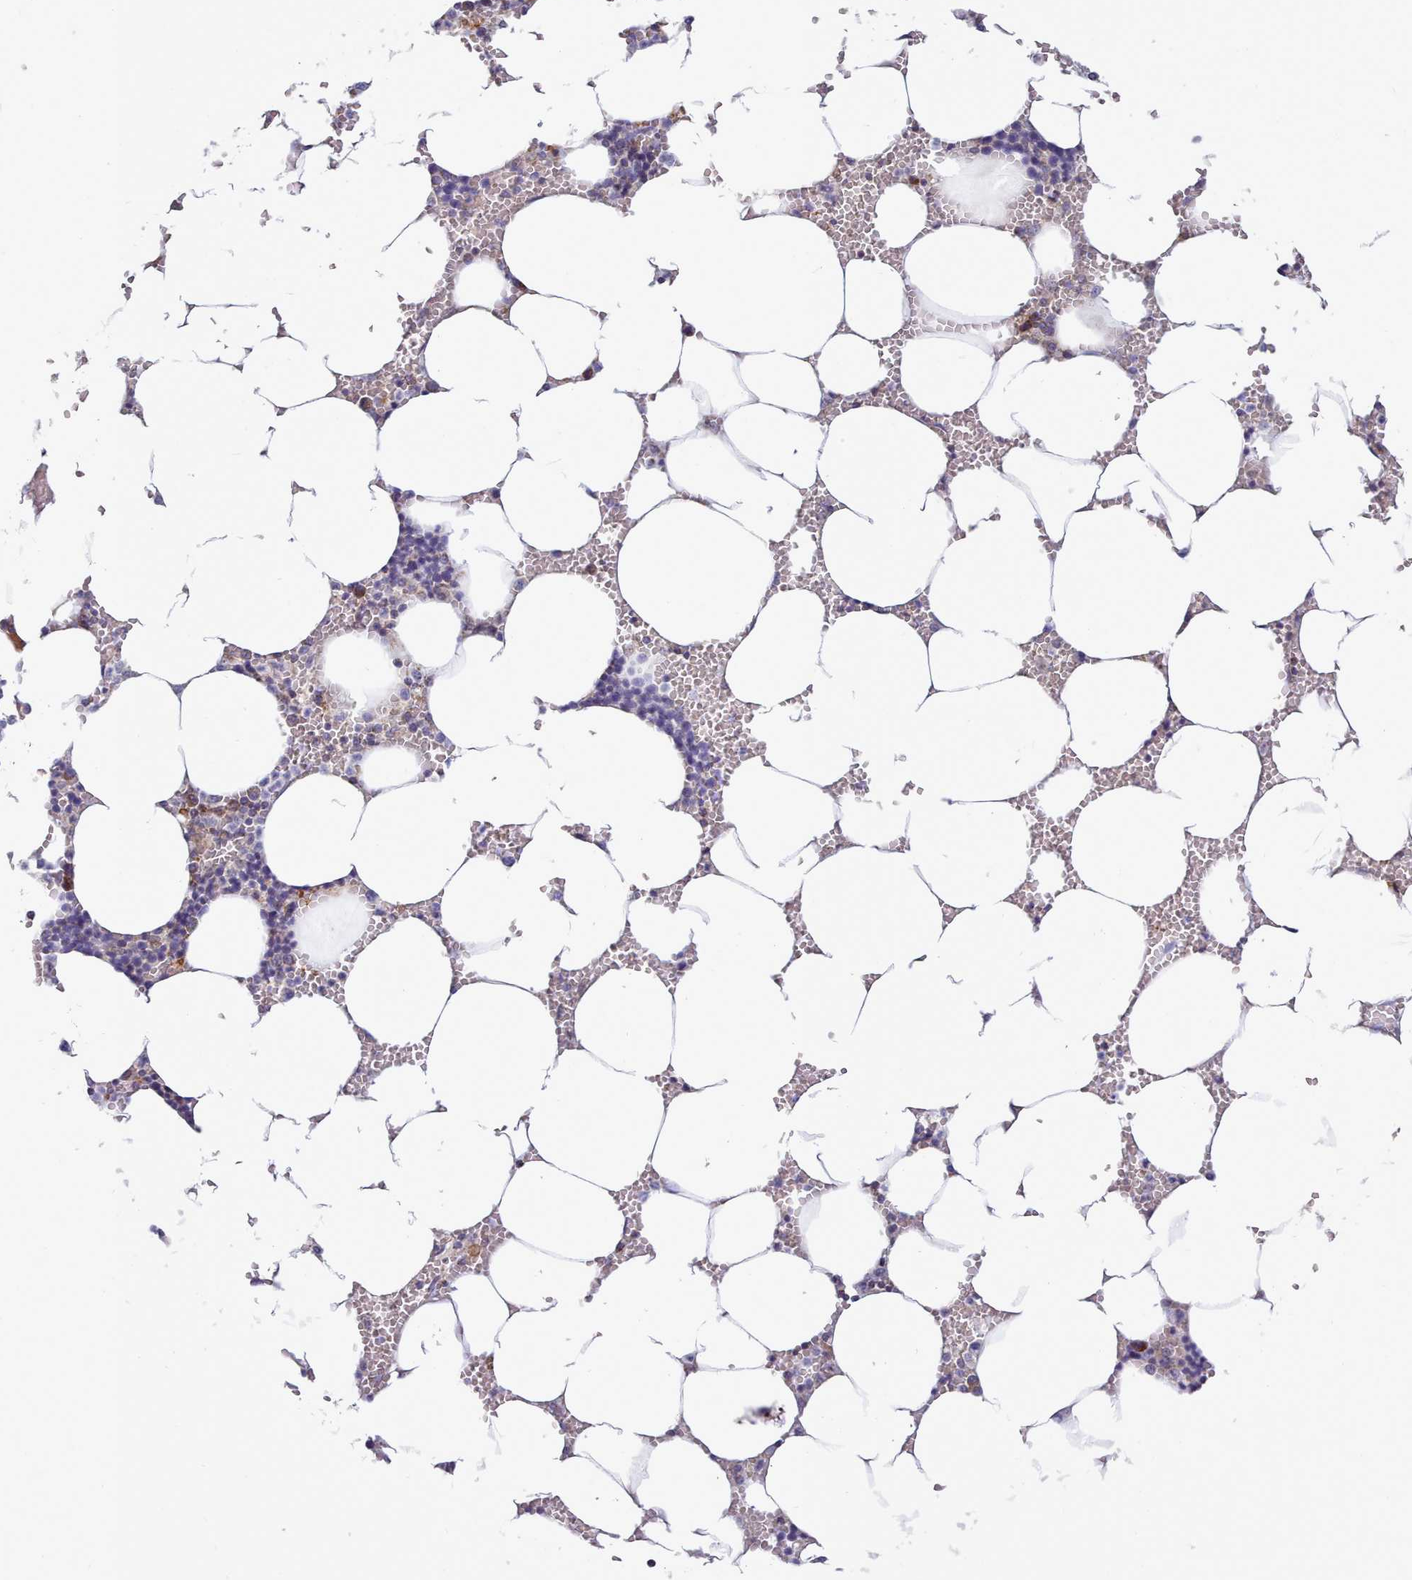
{"staining": {"intensity": "moderate", "quantity": "<25%", "location": "cytoplasmic/membranous"}, "tissue": "bone marrow", "cell_type": "Hematopoietic cells", "image_type": "normal", "snomed": [{"axis": "morphology", "description": "Normal tissue, NOS"}, {"axis": "topography", "description": "Bone marrow"}], "caption": "This micrograph exhibits normal bone marrow stained with immunohistochemistry (IHC) to label a protein in brown. The cytoplasmic/membranous of hematopoietic cells show moderate positivity for the protein. Nuclei are counter-stained blue.", "gene": "MRPL21", "patient": {"sex": "male", "age": 70}}